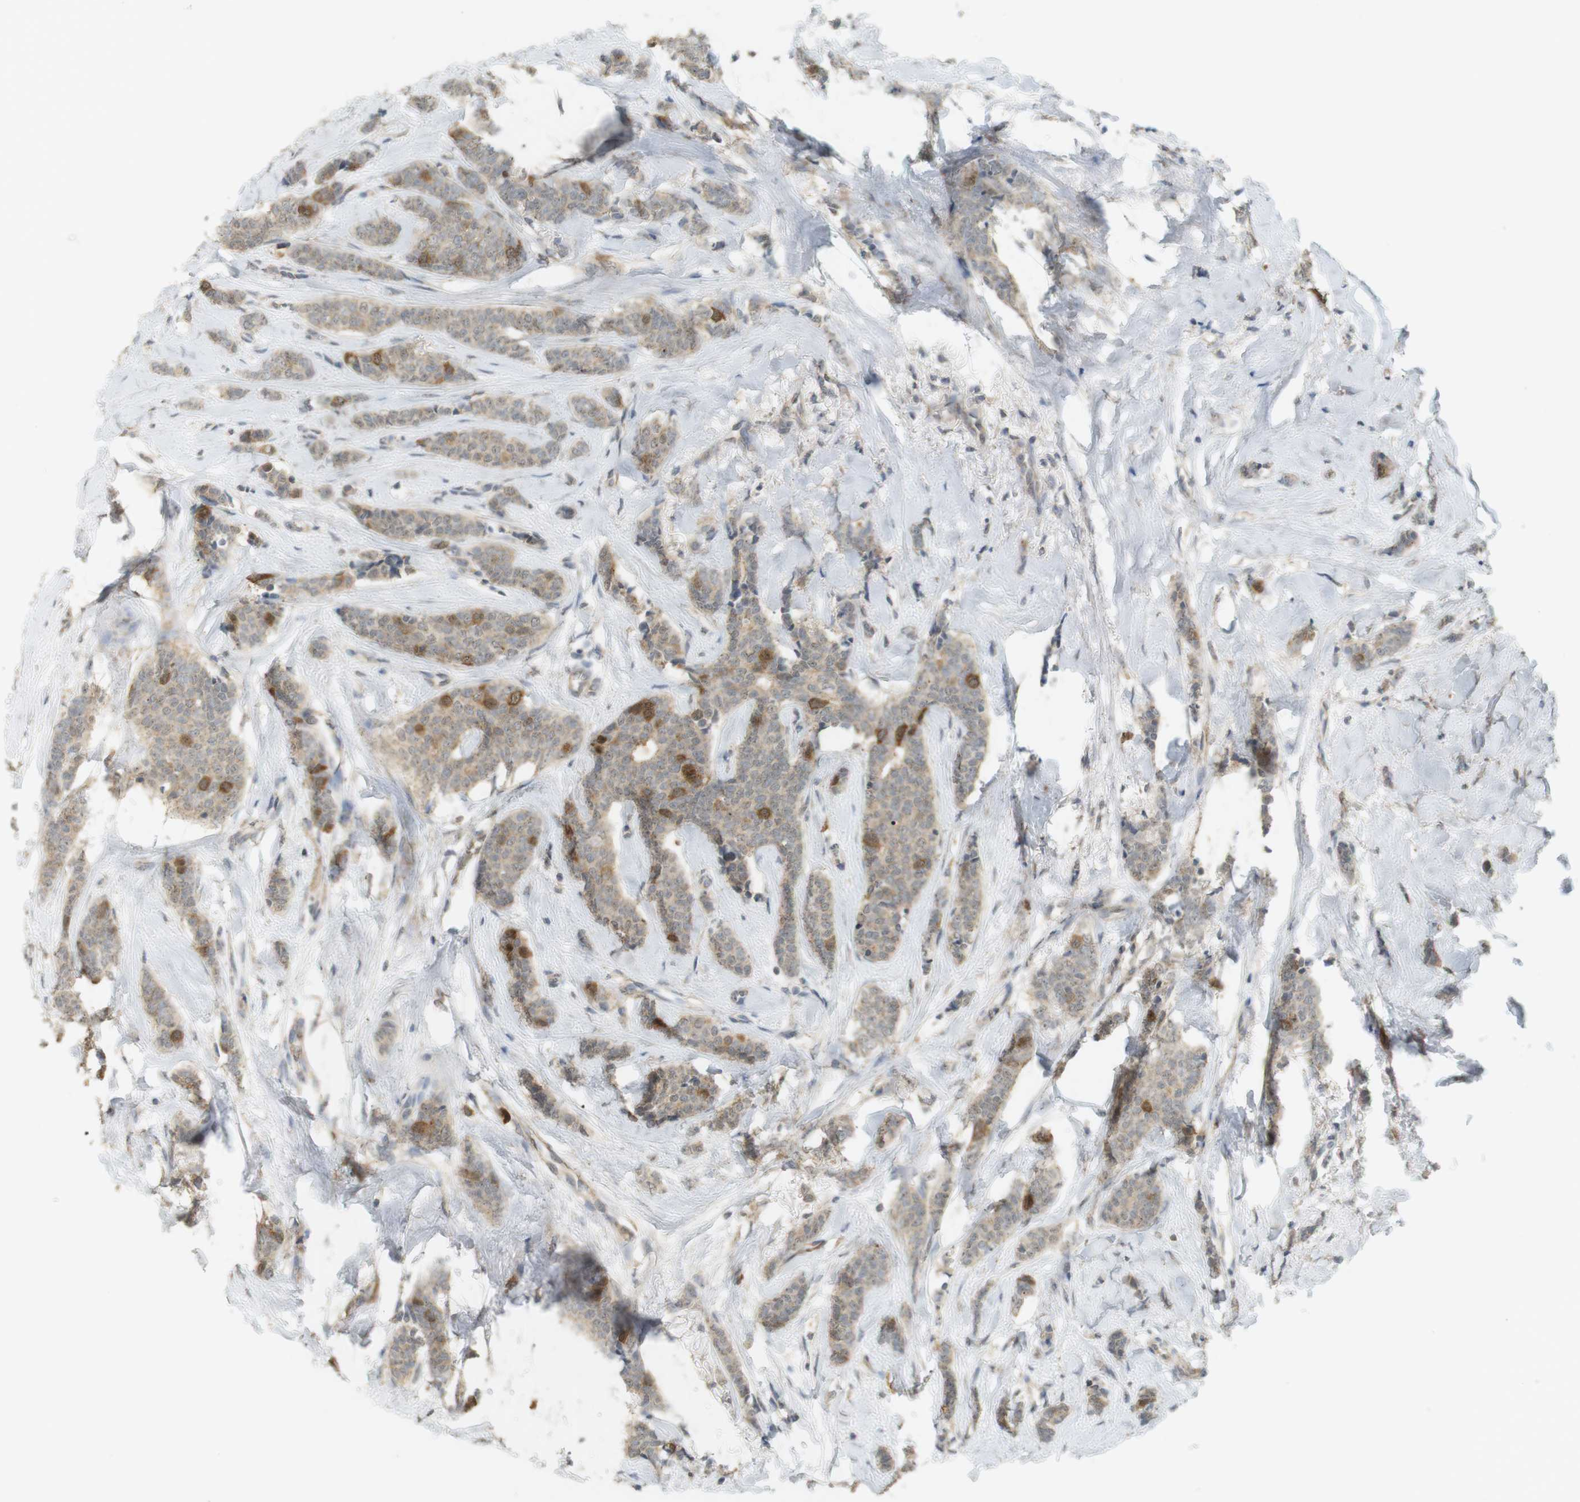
{"staining": {"intensity": "moderate", "quantity": "<25%", "location": "cytoplasmic/membranous"}, "tissue": "breast cancer", "cell_type": "Tumor cells", "image_type": "cancer", "snomed": [{"axis": "morphology", "description": "Lobular carcinoma"}, {"axis": "topography", "description": "Skin"}, {"axis": "topography", "description": "Breast"}], "caption": "There is low levels of moderate cytoplasmic/membranous positivity in tumor cells of lobular carcinoma (breast), as demonstrated by immunohistochemical staining (brown color).", "gene": "TTK", "patient": {"sex": "female", "age": 46}}